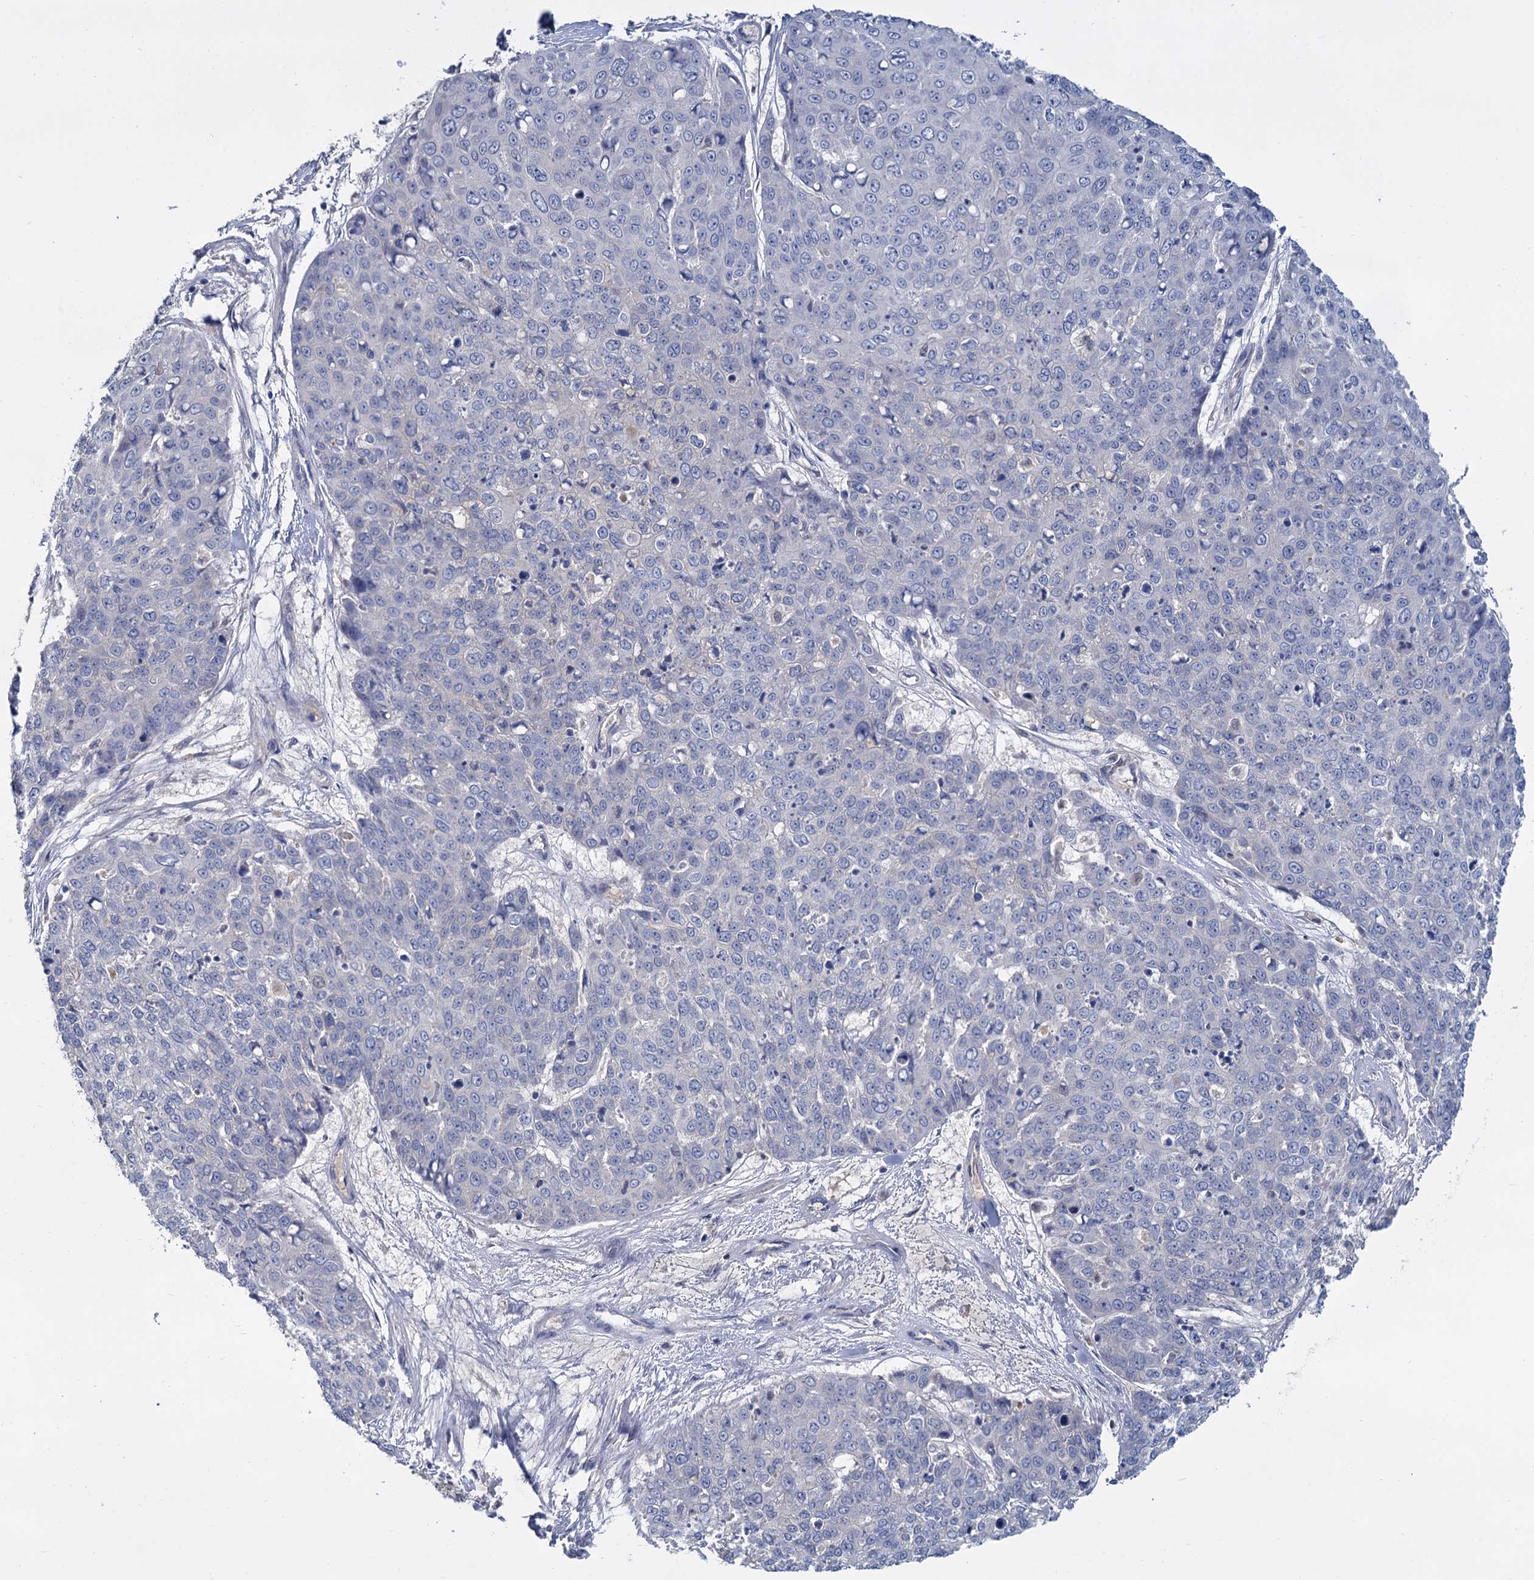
{"staining": {"intensity": "negative", "quantity": "none", "location": "none"}, "tissue": "skin cancer", "cell_type": "Tumor cells", "image_type": "cancer", "snomed": [{"axis": "morphology", "description": "Squamous cell carcinoma, NOS"}, {"axis": "topography", "description": "Skin"}], "caption": "IHC photomicrograph of neoplastic tissue: skin squamous cell carcinoma stained with DAB exhibits no significant protein staining in tumor cells.", "gene": "ACSM3", "patient": {"sex": "male", "age": 71}}